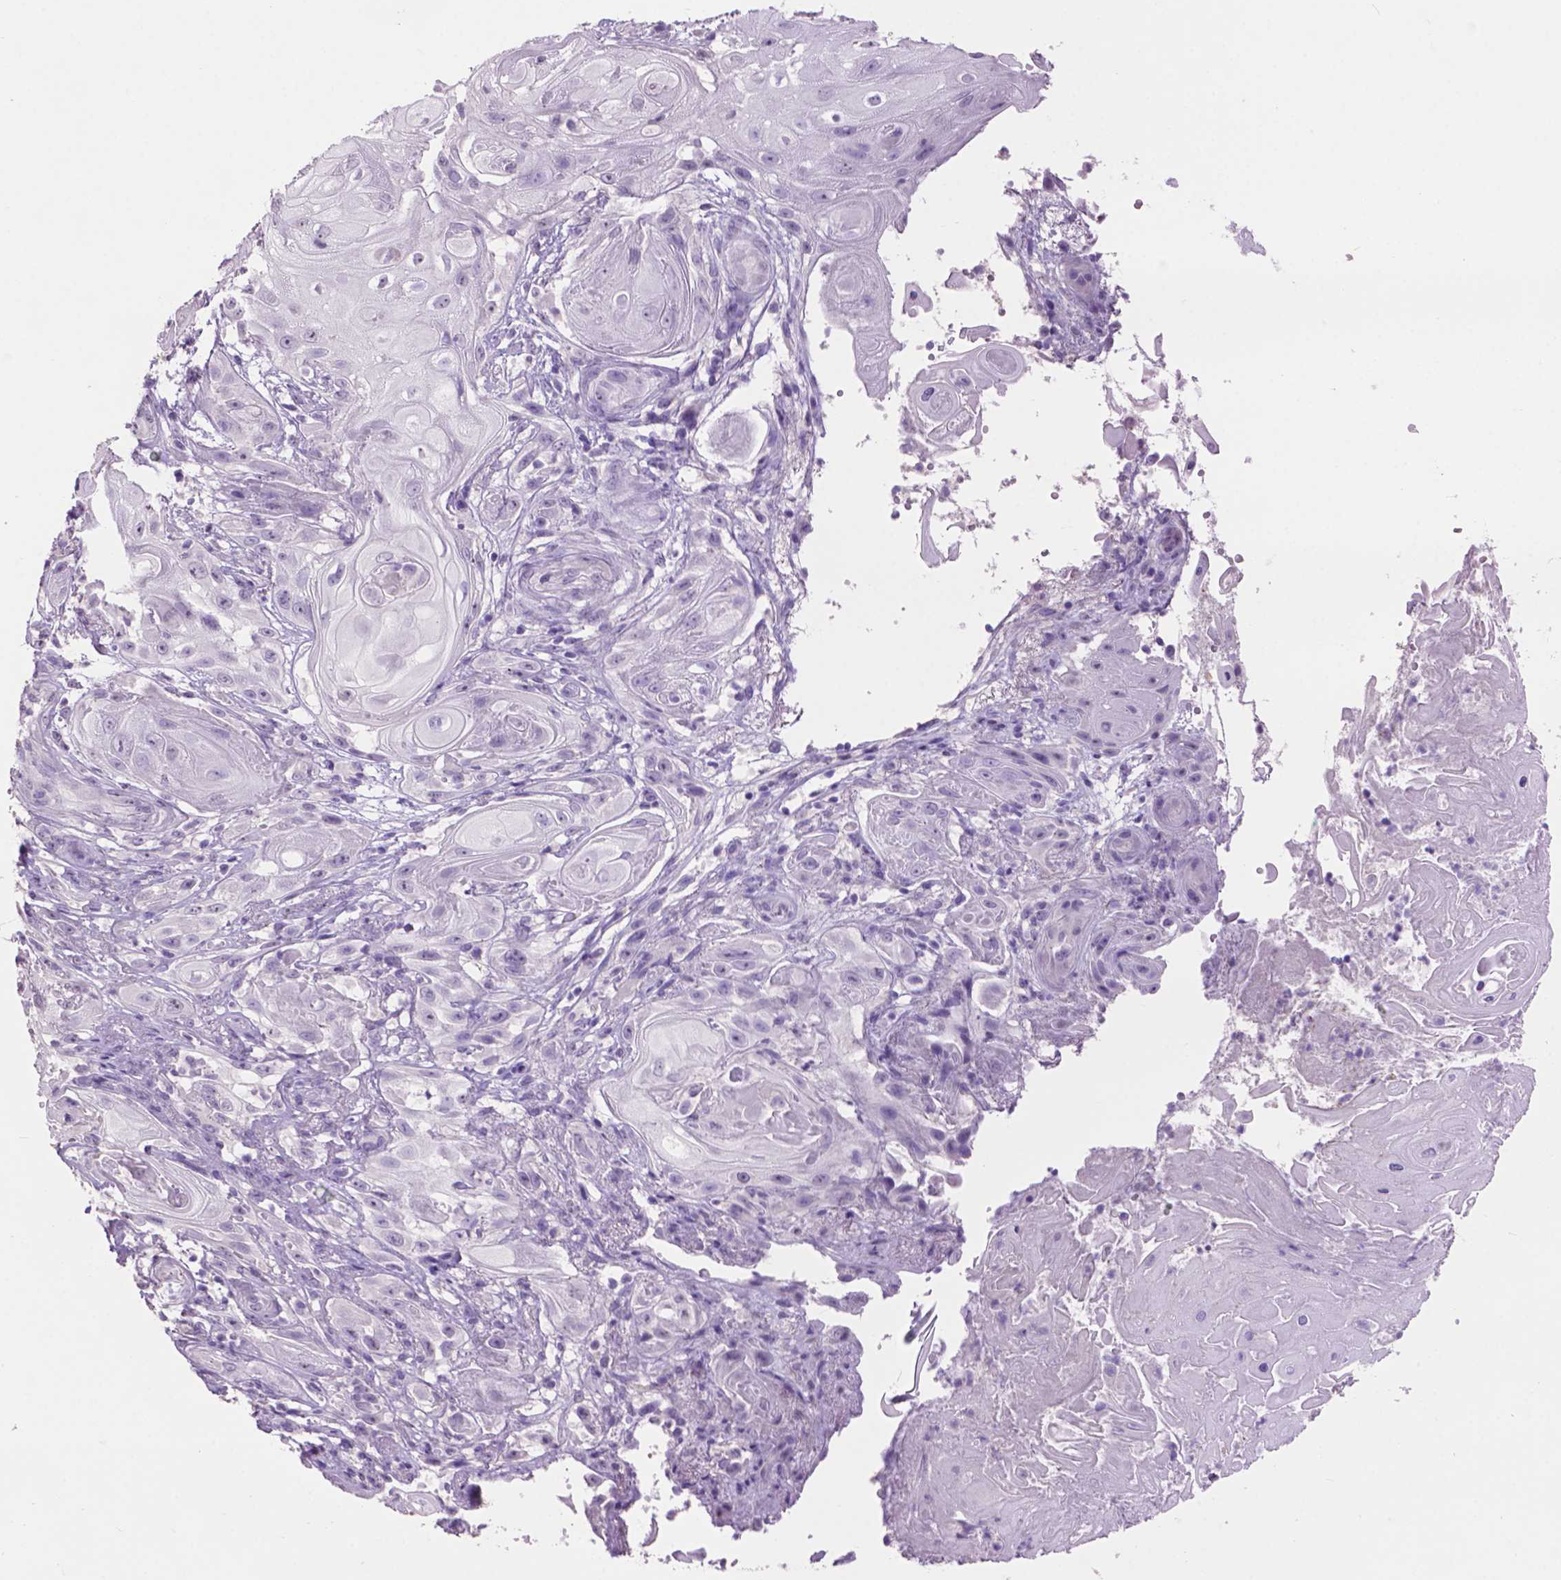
{"staining": {"intensity": "negative", "quantity": "none", "location": "none"}, "tissue": "skin cancer", "cell_type": "Tumor cells", "image_type": "cancer", "snomed": [{"axis": "morphology", "description": "Squamous cell carcinoma, NOS"}, {"axis": "topography", "description": "Skin"}], "caption": "An image of human skin cancer is negative for staining in tumor cells.", "gene": "CRYBA4", "patient": {"sex": "male", "age": 62}}